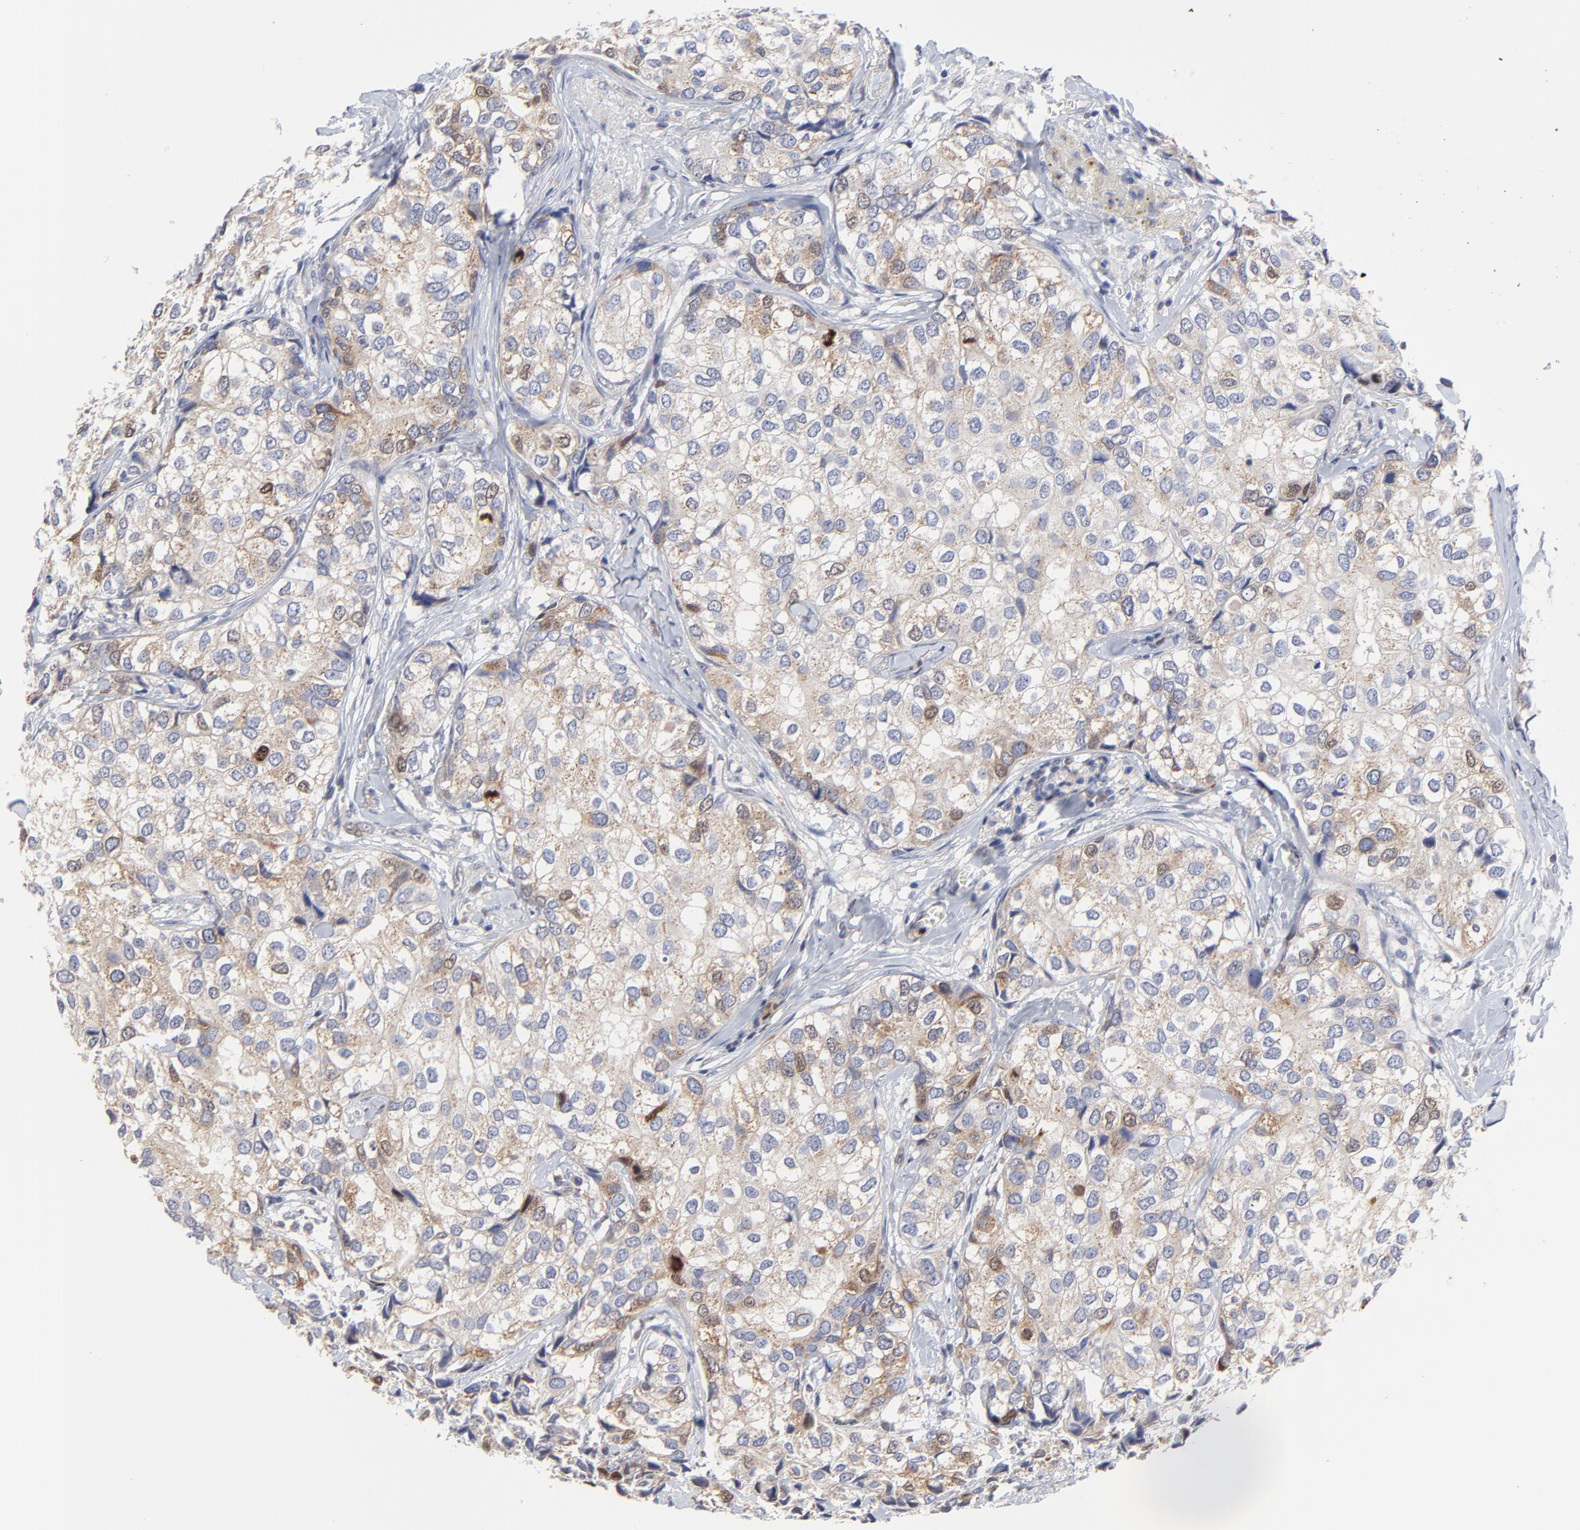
{"staining": {"intensity": "weak", "quantity": "<25%", "location": "cytoplasmic/membranous,nuclear"}, "tissue": "breast cancer", "cell_type": "Tumor cells", "image_type": "cancer", "snomed": [{"axis": "morphology", "description": "Duct carcinoma"}, {"axis": "topography", "description": "Breast"}], "caption": "DAB (3,3'-diaminobenzidine) immunohistochemical staining of human intraductal carcinoma (breast) displays no significant positivity in tumor cells.", "gene": "NCAPH", "patient": {"sex": "female", "age": 68}}